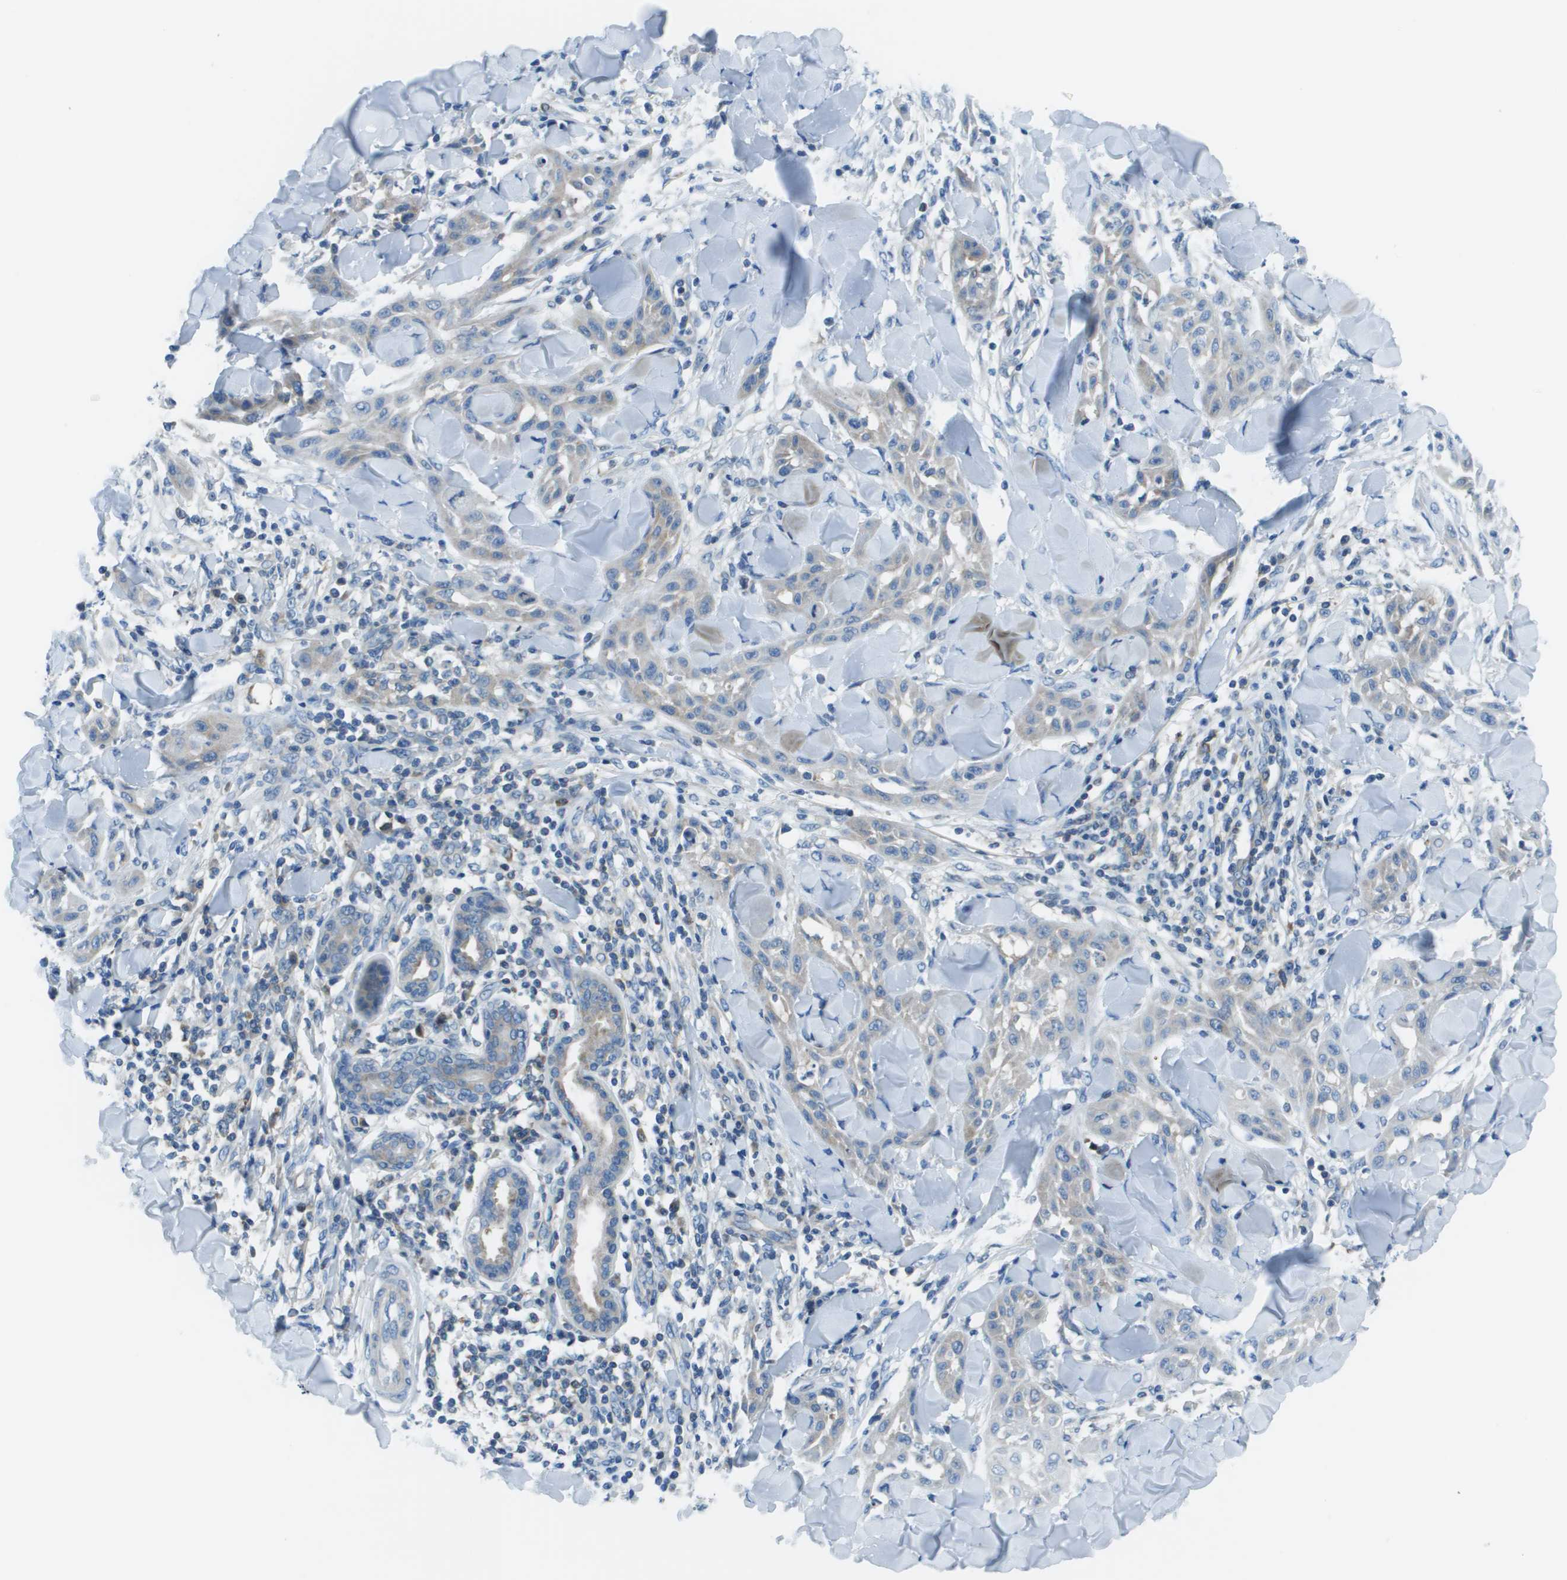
{"staining": {"intensity": "weak", "quantity": "<25%", "location": "cytoplasmic/membranous"}, "tissue": "skin cancer", "cell_type": "Tumor cells", "image_type": "cancer", "snomed": [{"axis": "morphology", "description": "Squamous cell carcinoma, NOS"}, {"axis": "topography", "description": "Skin"}], "caption": "IHC micrograph of human skin cancer (squamous cell carcinoma) stained for a protein (brown), which displays no staining in tumor cells. Brightfield microscopy of IHC stained with DAB (3,3'-diaminobenzidine) (brown) and hematoxylin (blue), captured at high magnification.", "gene": "STIP1", "patient": {"sex": "male", "age": 24}}